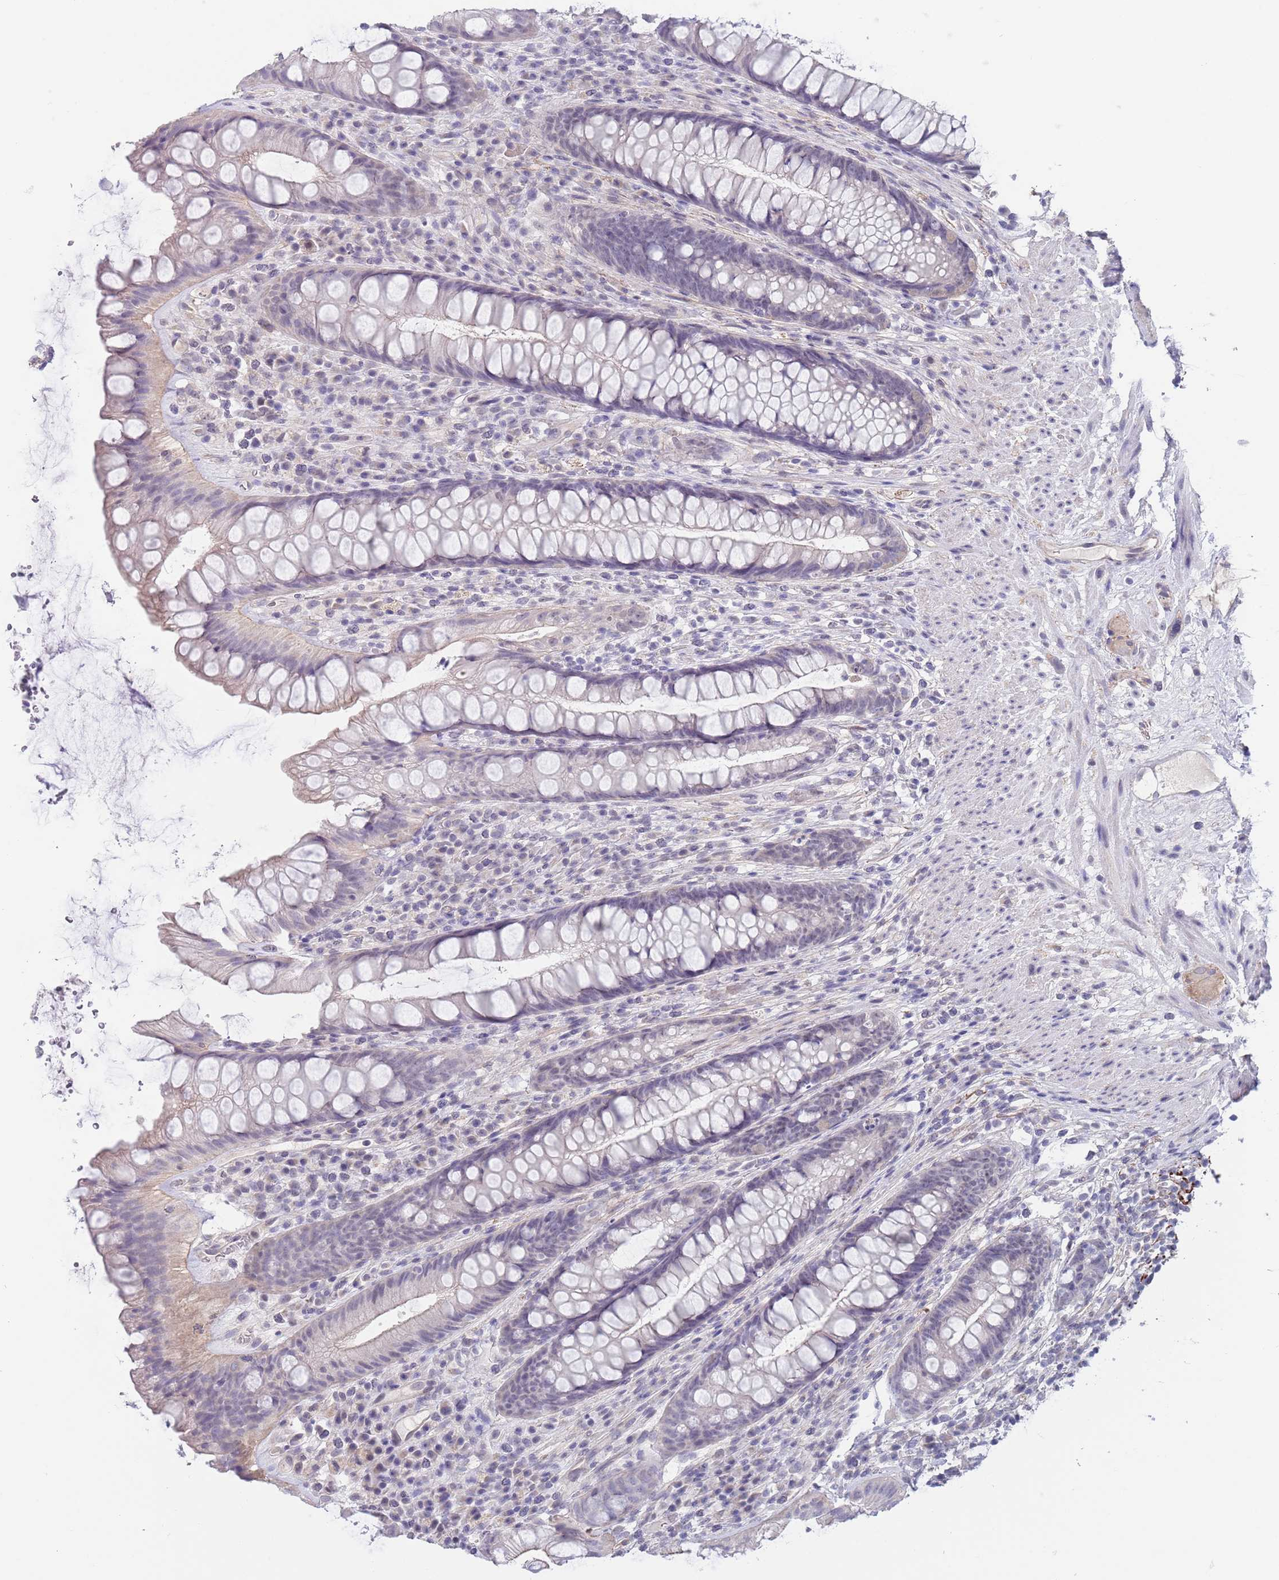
{"staining": {"intensity": "negative", "quantity": "none", "location": "none"}, "tissue": "rectum", "cell_type": "Glandular cells", "image_type": "normal", "snomed": [{"axis": "morphology", "description": "Normal tissue, NOS"}, {"axis": "topography", "description": "Rectum"}], "caption": "DAB immunohistochemical staining of benign rectum reveals no significant positivity in glandular cells. Nuclei are stained in blue.", "gene": "RNF169", "patient": {"sex": "male", "age": 74}}